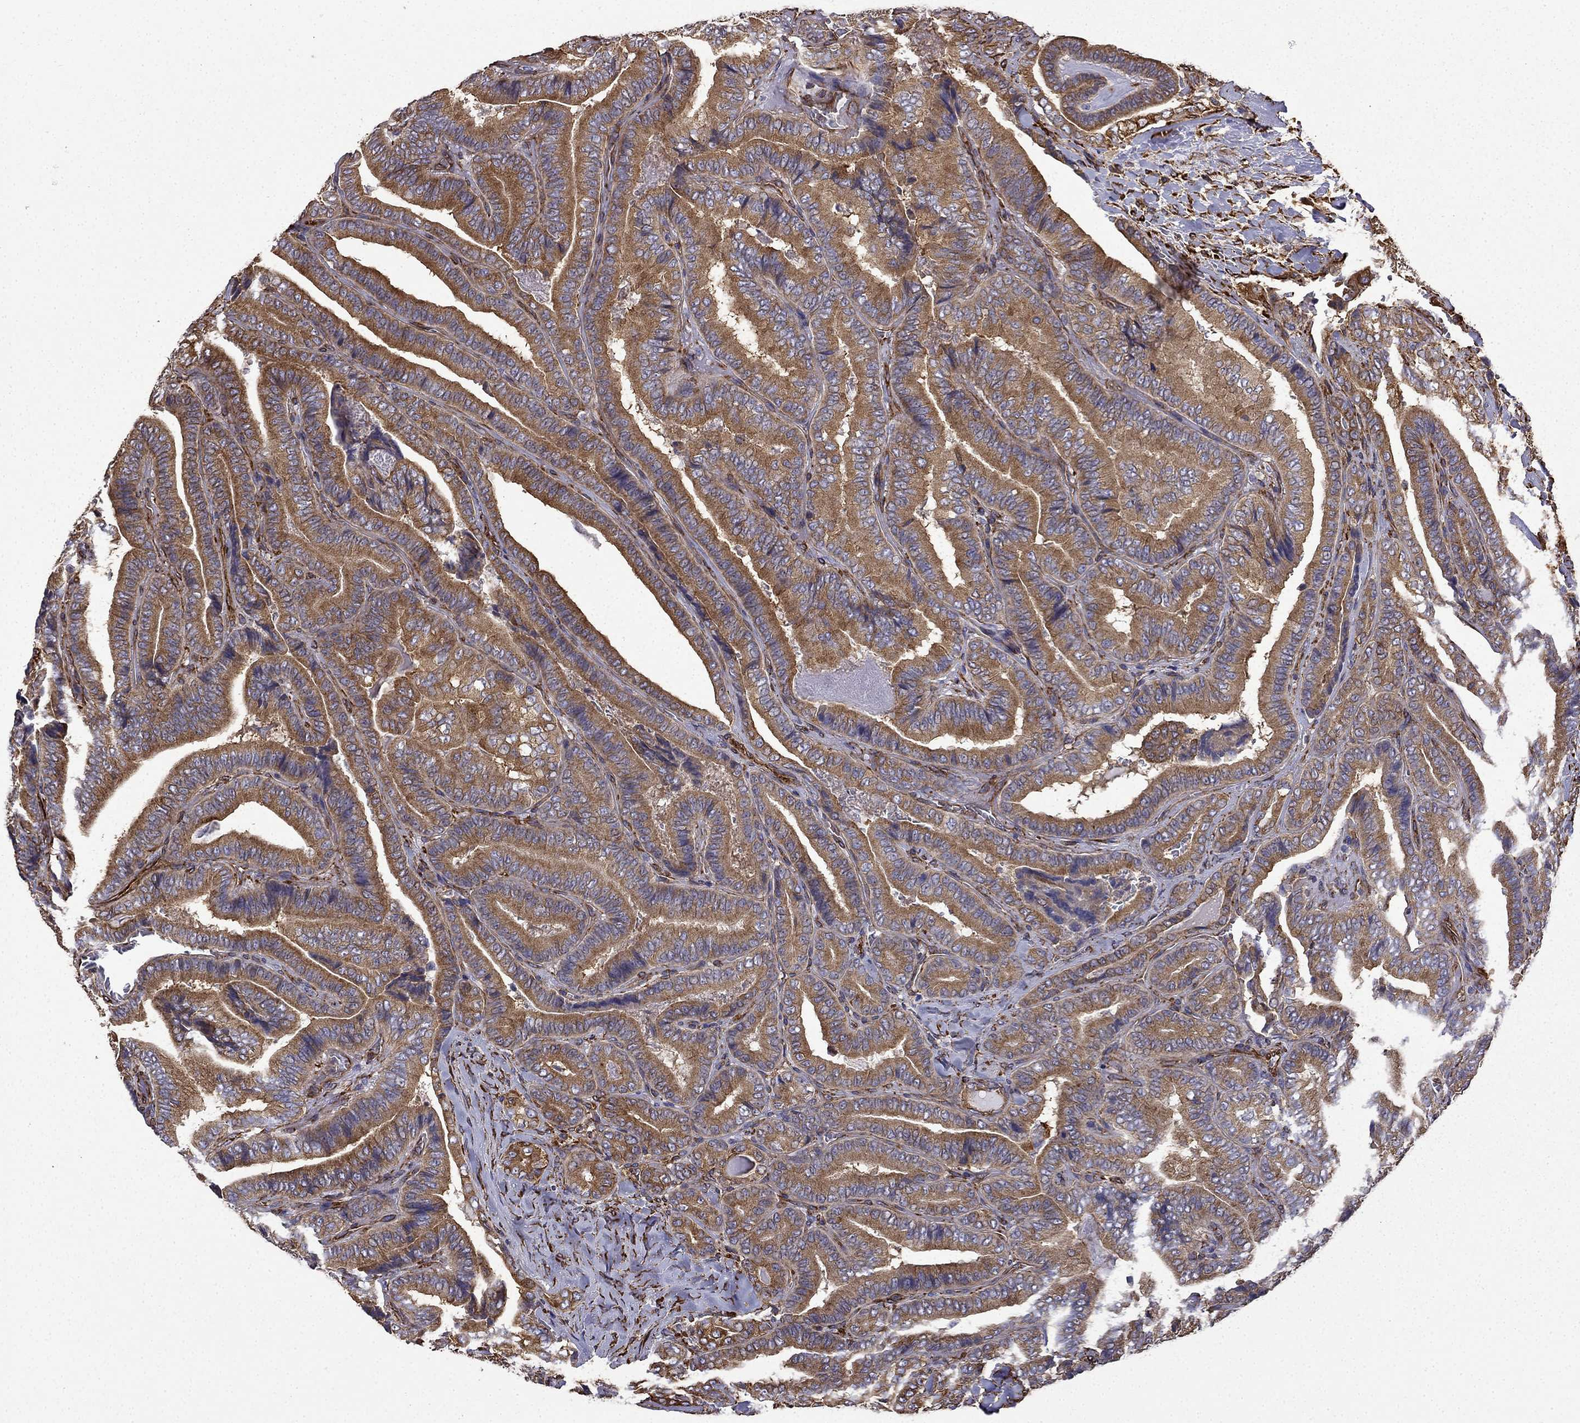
{"staining": {"intensity": "strong", "quantity": ">75%", "location": "cytoplasmic/membranous"}, "tissue": "thyroid cancer", "cell_type": "Tumor cells", "image_type": "cancer", "snomed": [{"axis": "morphology", "description": "Papillary adenocarcinoma, NOS"}, {"axis": "topography", "description": "Thyroid gland"}], "caption": "This is a histology image of immunohistochemistry (IHC) staining of papillary adenocarcinoma (thyroid), which shows strong expression in the cytoplasmic/membranous of tumor cells.", "gene": "MAP4", "patient": {"sex": "male", "age": 61}}